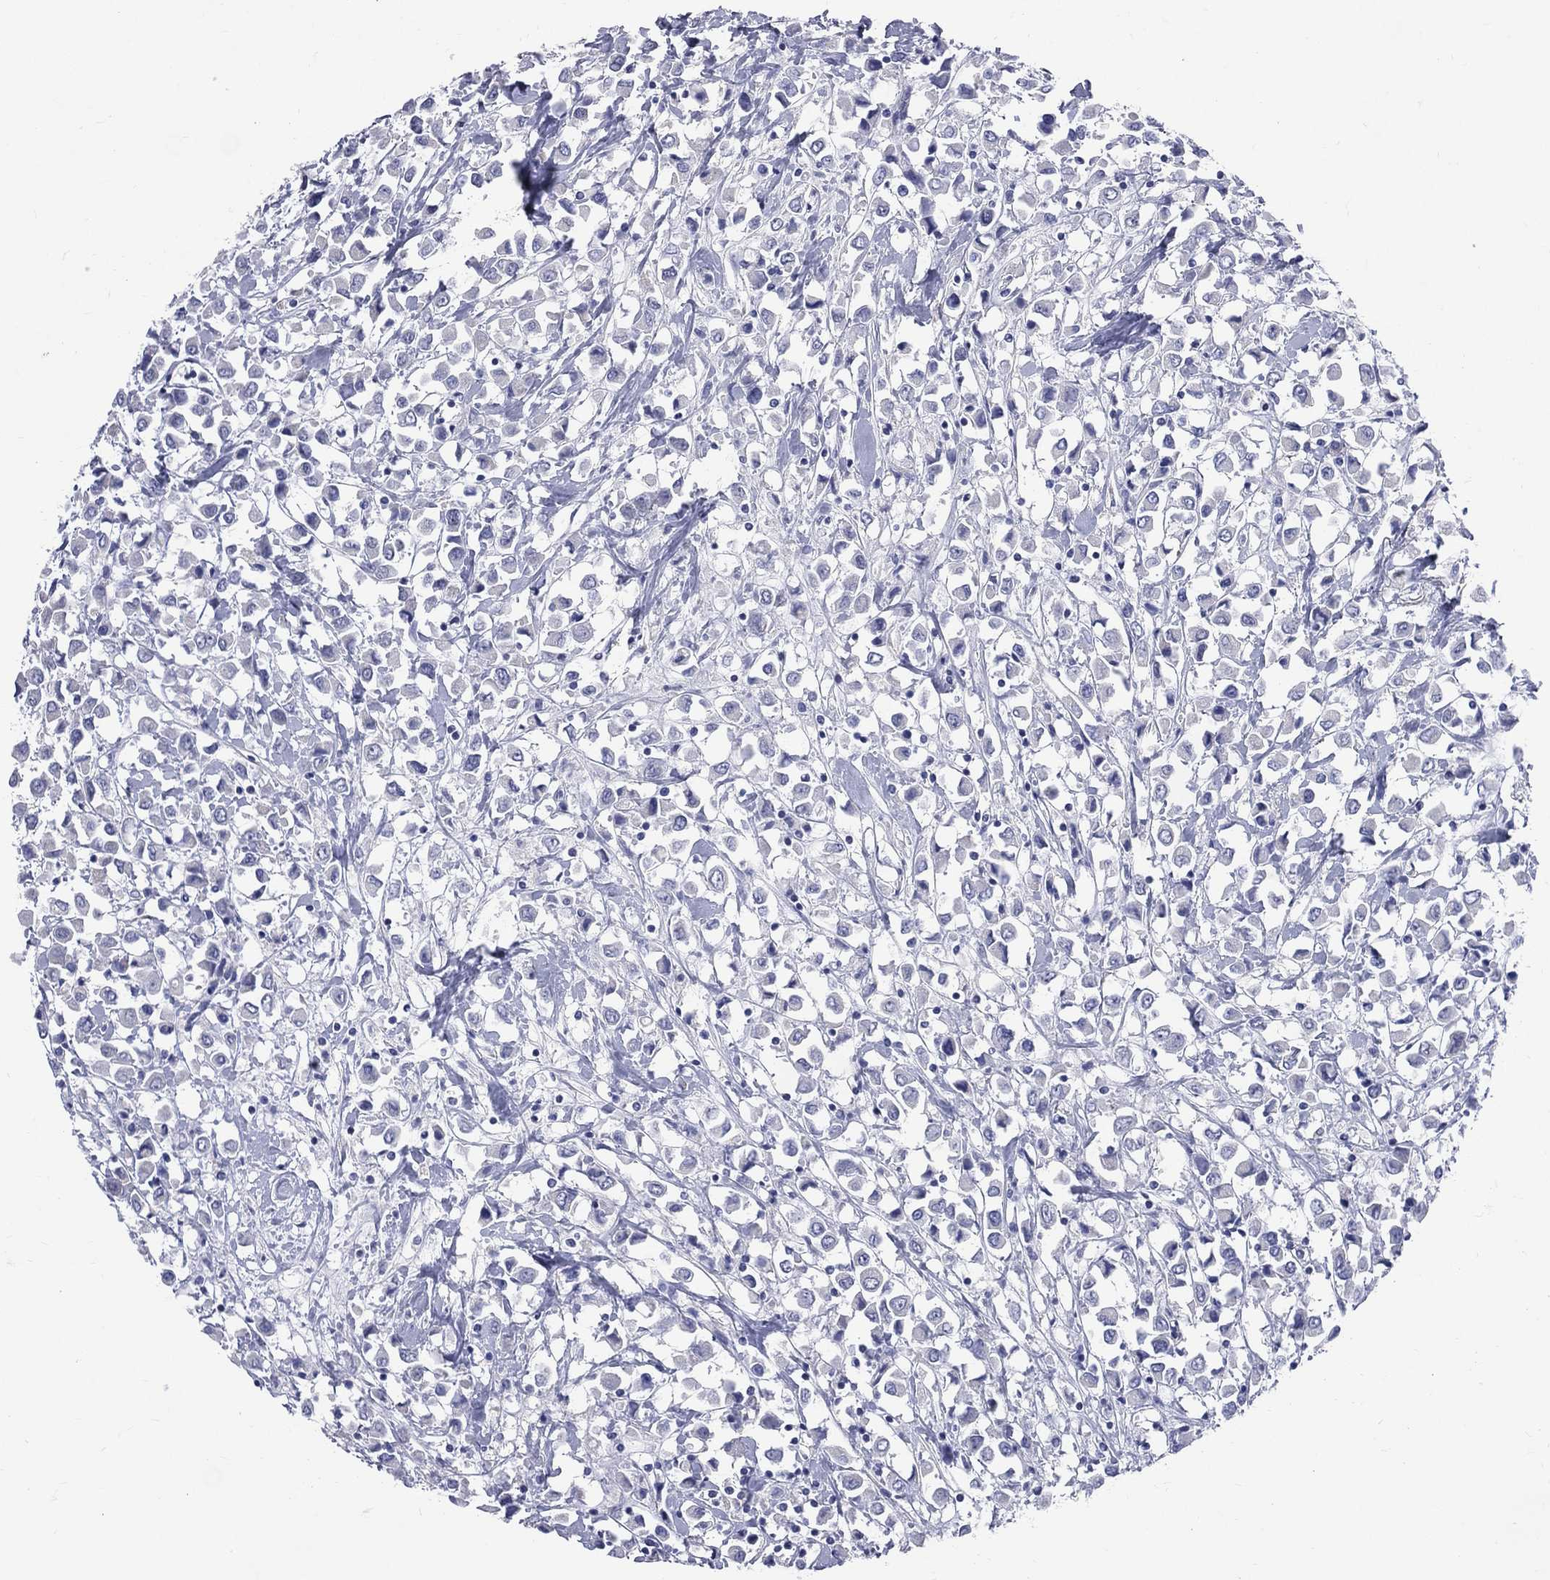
{"staining": {"intensity": "negative", "quantity": "none", "location": "none"}, "tissue": "breast cancer", "cell_type": "Tumor cells", "image_type": "cancer", "snomed": [{"axis": "morphology", "description": "Duct carcinoma"}, {"axis": "topography", "description": "Breast"}], "caption": "This is an IHC photomicrograph of breast cancer. There is no expression in tumor cells.", "gene": "MLLT10", "patient": {"sex": "female", "age": 61}}